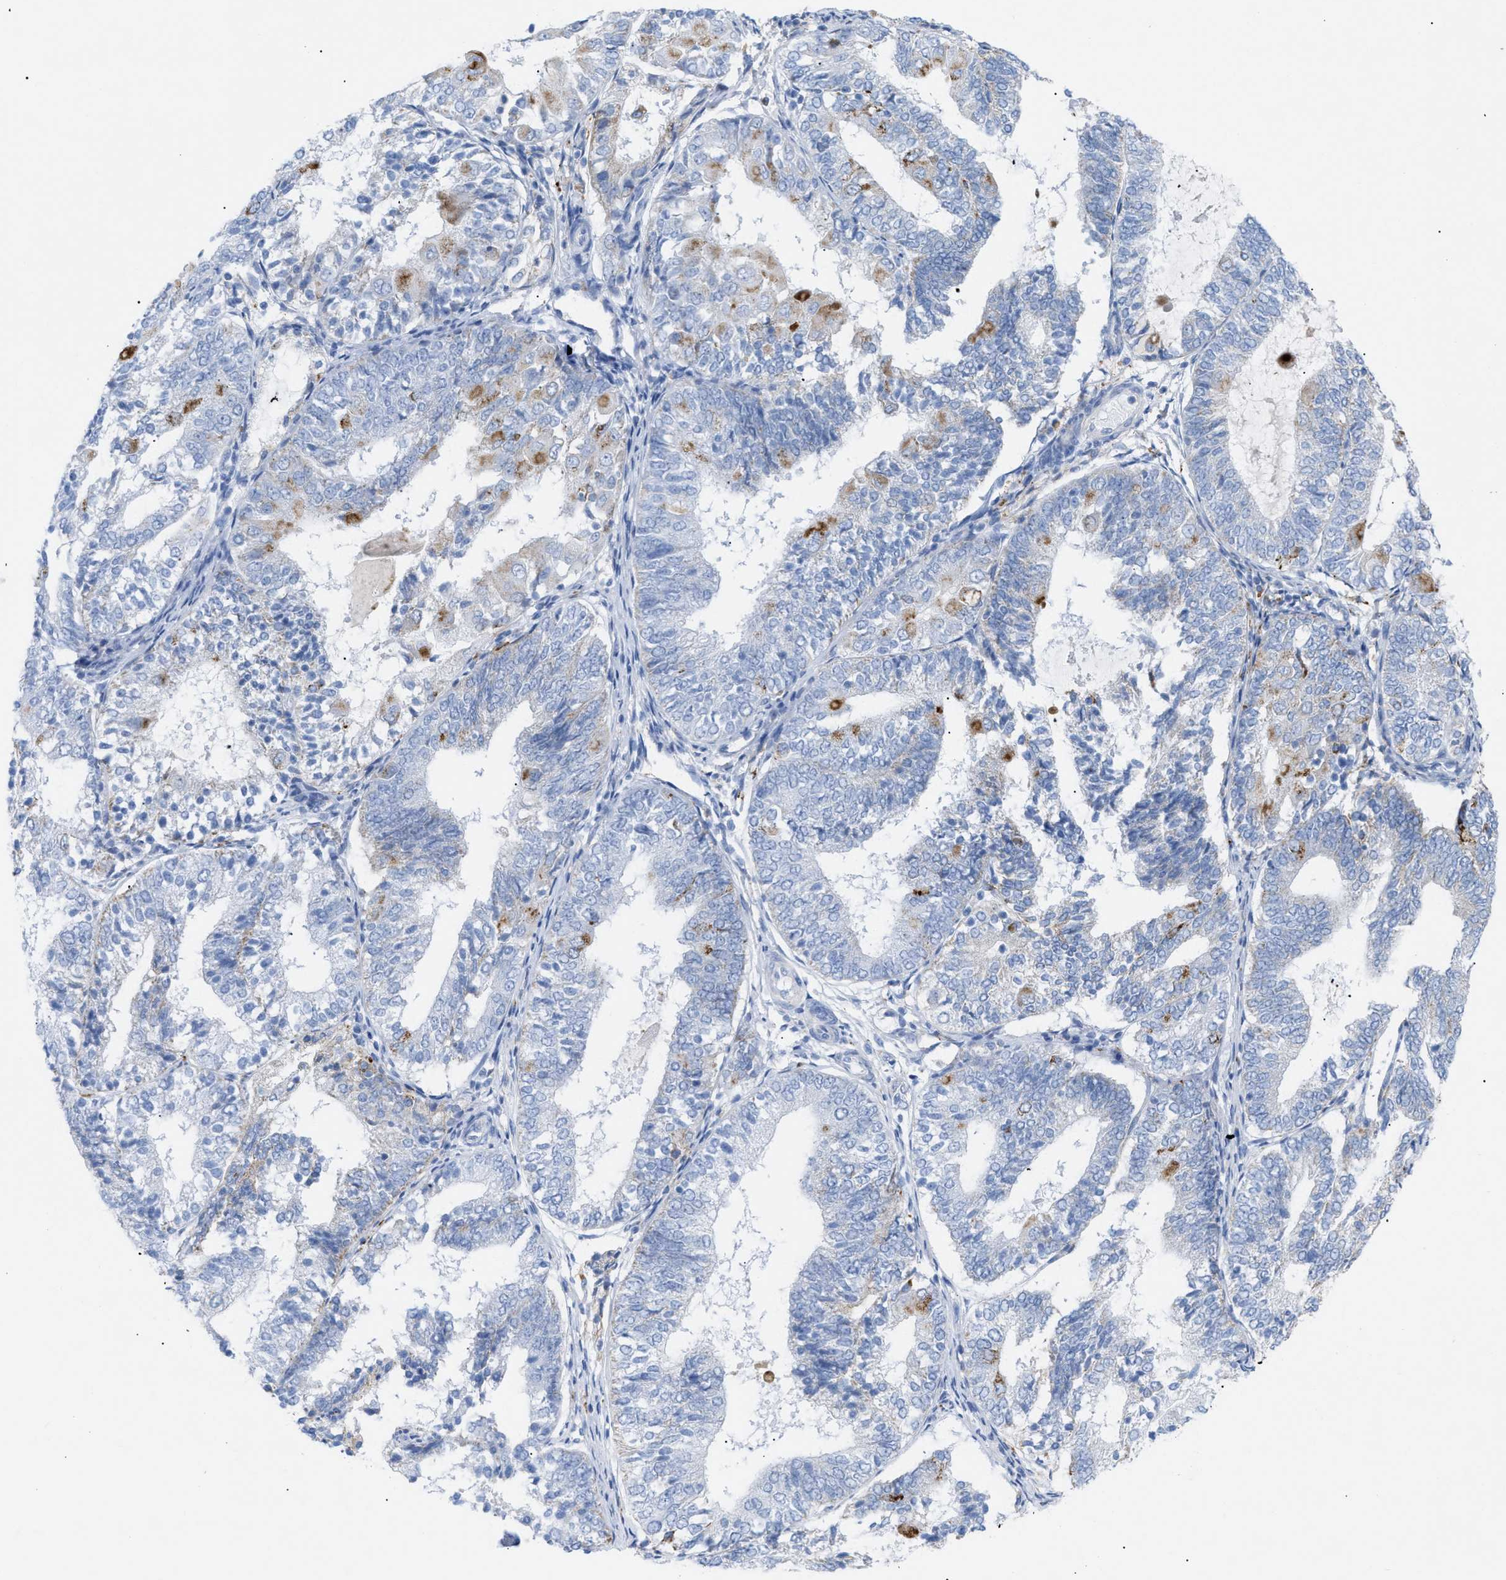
{"staining": {"intensity": "strong", "quantity": "<25%", "location": "cytoplasmic/membranous"}, "tissue": "endometrial cancer", "cell_type": "Tumor cells", "image_type": "cancer", "snomed": [{"axis": "morphology", "description": "Adenocarcinoma, NOS"}, {"axis": "topography", "description": "Endometrium"}], "caption": "Endometrial cancer (adenocarcinoma) stained with DAB IHC exhibits medium levels of strong cytoplasmic/membranous expression in about <25% of tumor cells.", "gene": "DRAM2", "patient": {"sex": "female", "age": 81}}